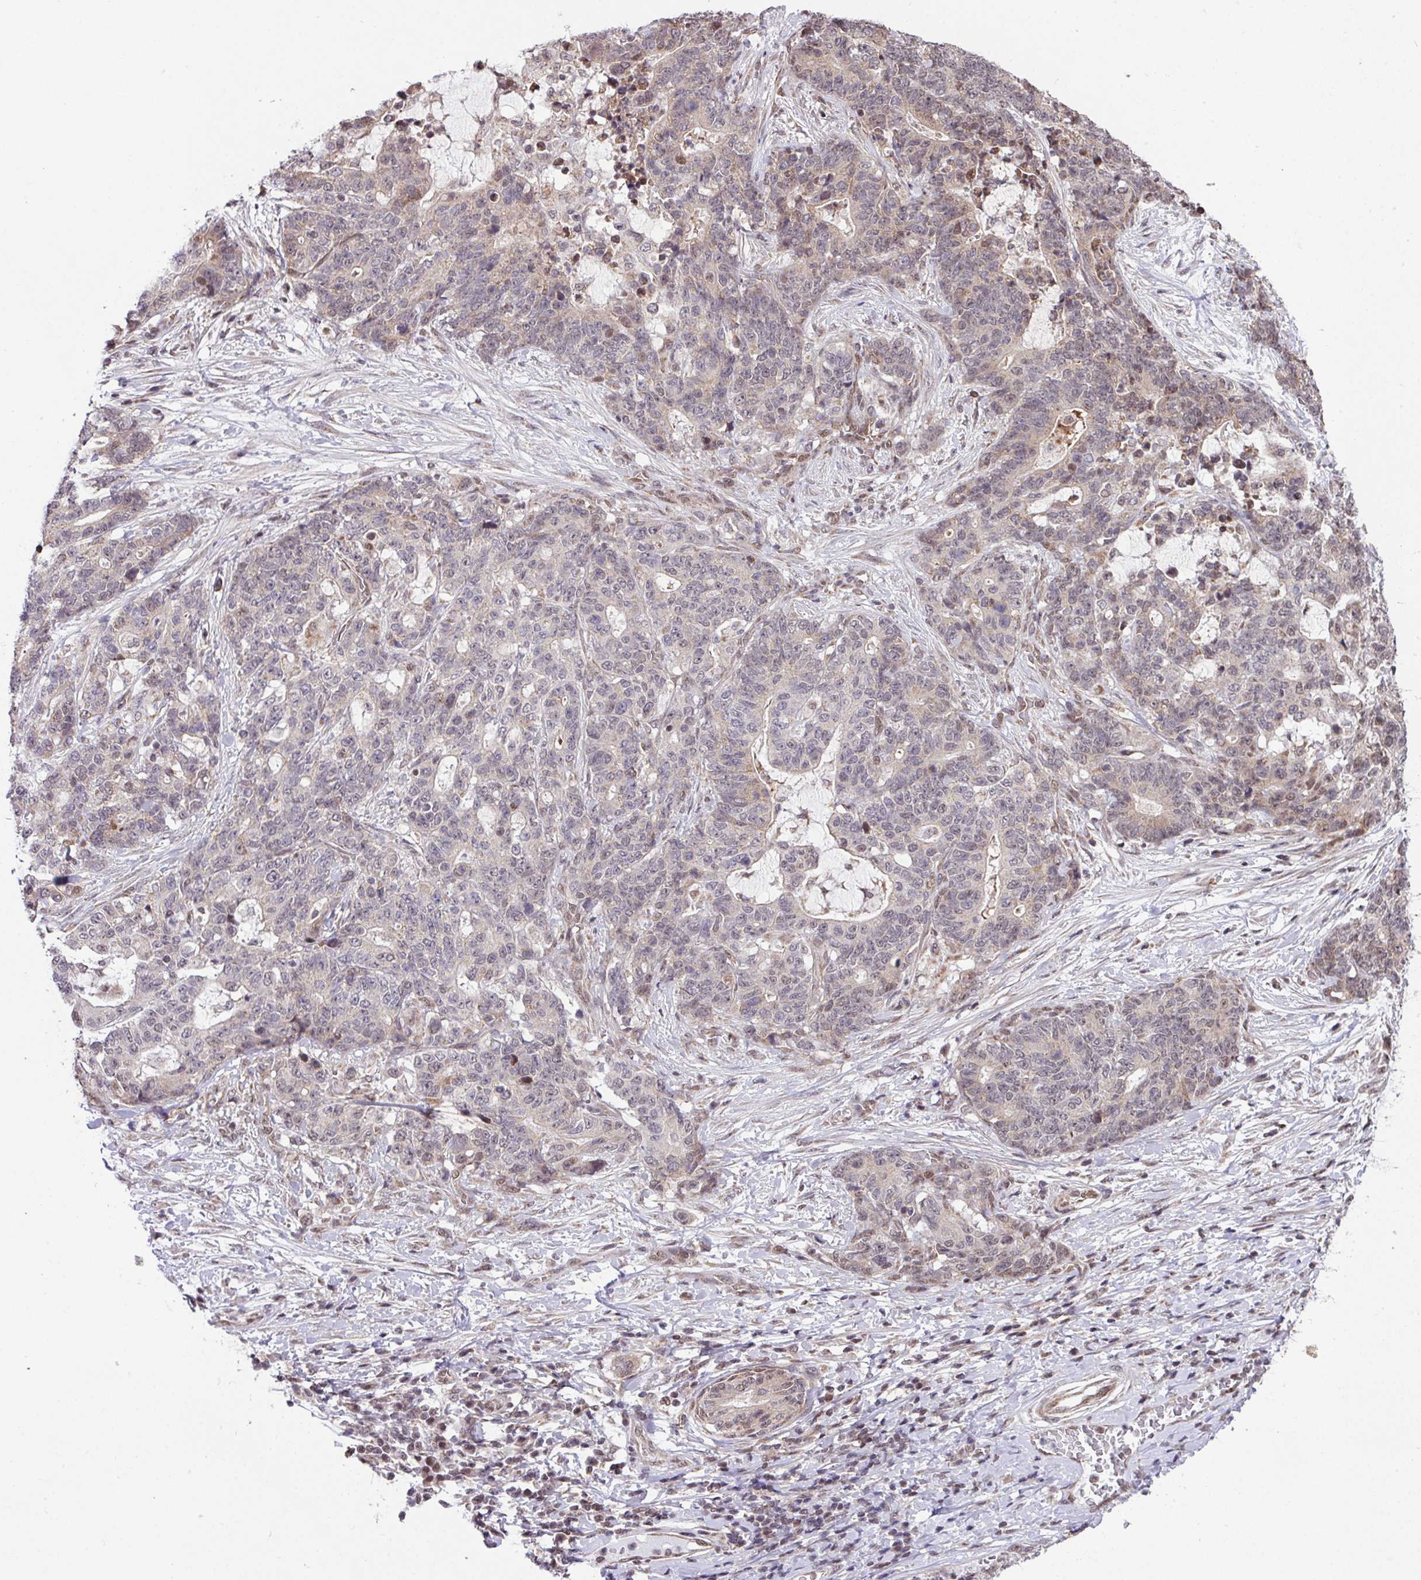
{"staining": {"intensity": "moderate", "quantity": "<25%", "location": "nuclear"}, "tissue": "stomach cancer", "cell_type": "Tumor cells", "image_type": "cancer", "snomed": [{"axis": "morphology", "description": "Normal tissue, NOS"}, {"axis": "morphology", "description": "Adenocarcinoma, NOS"}, {"axis": "topography", "description": "Stomach"}], "caption": "Protein staining of stomach adenocarcinoma tissue exhibits moderate nuclear positivity in approximately <25% of tumor cells. The staining was performed using DAB (3,3'-diaminobenzidine) to visualize the protein expression in brown, while the nuclei were stained in blue with hematoxylin (Magnification: 20x).", "gene": "PLK1", "patient": {"sex": "female", "age": 64}}